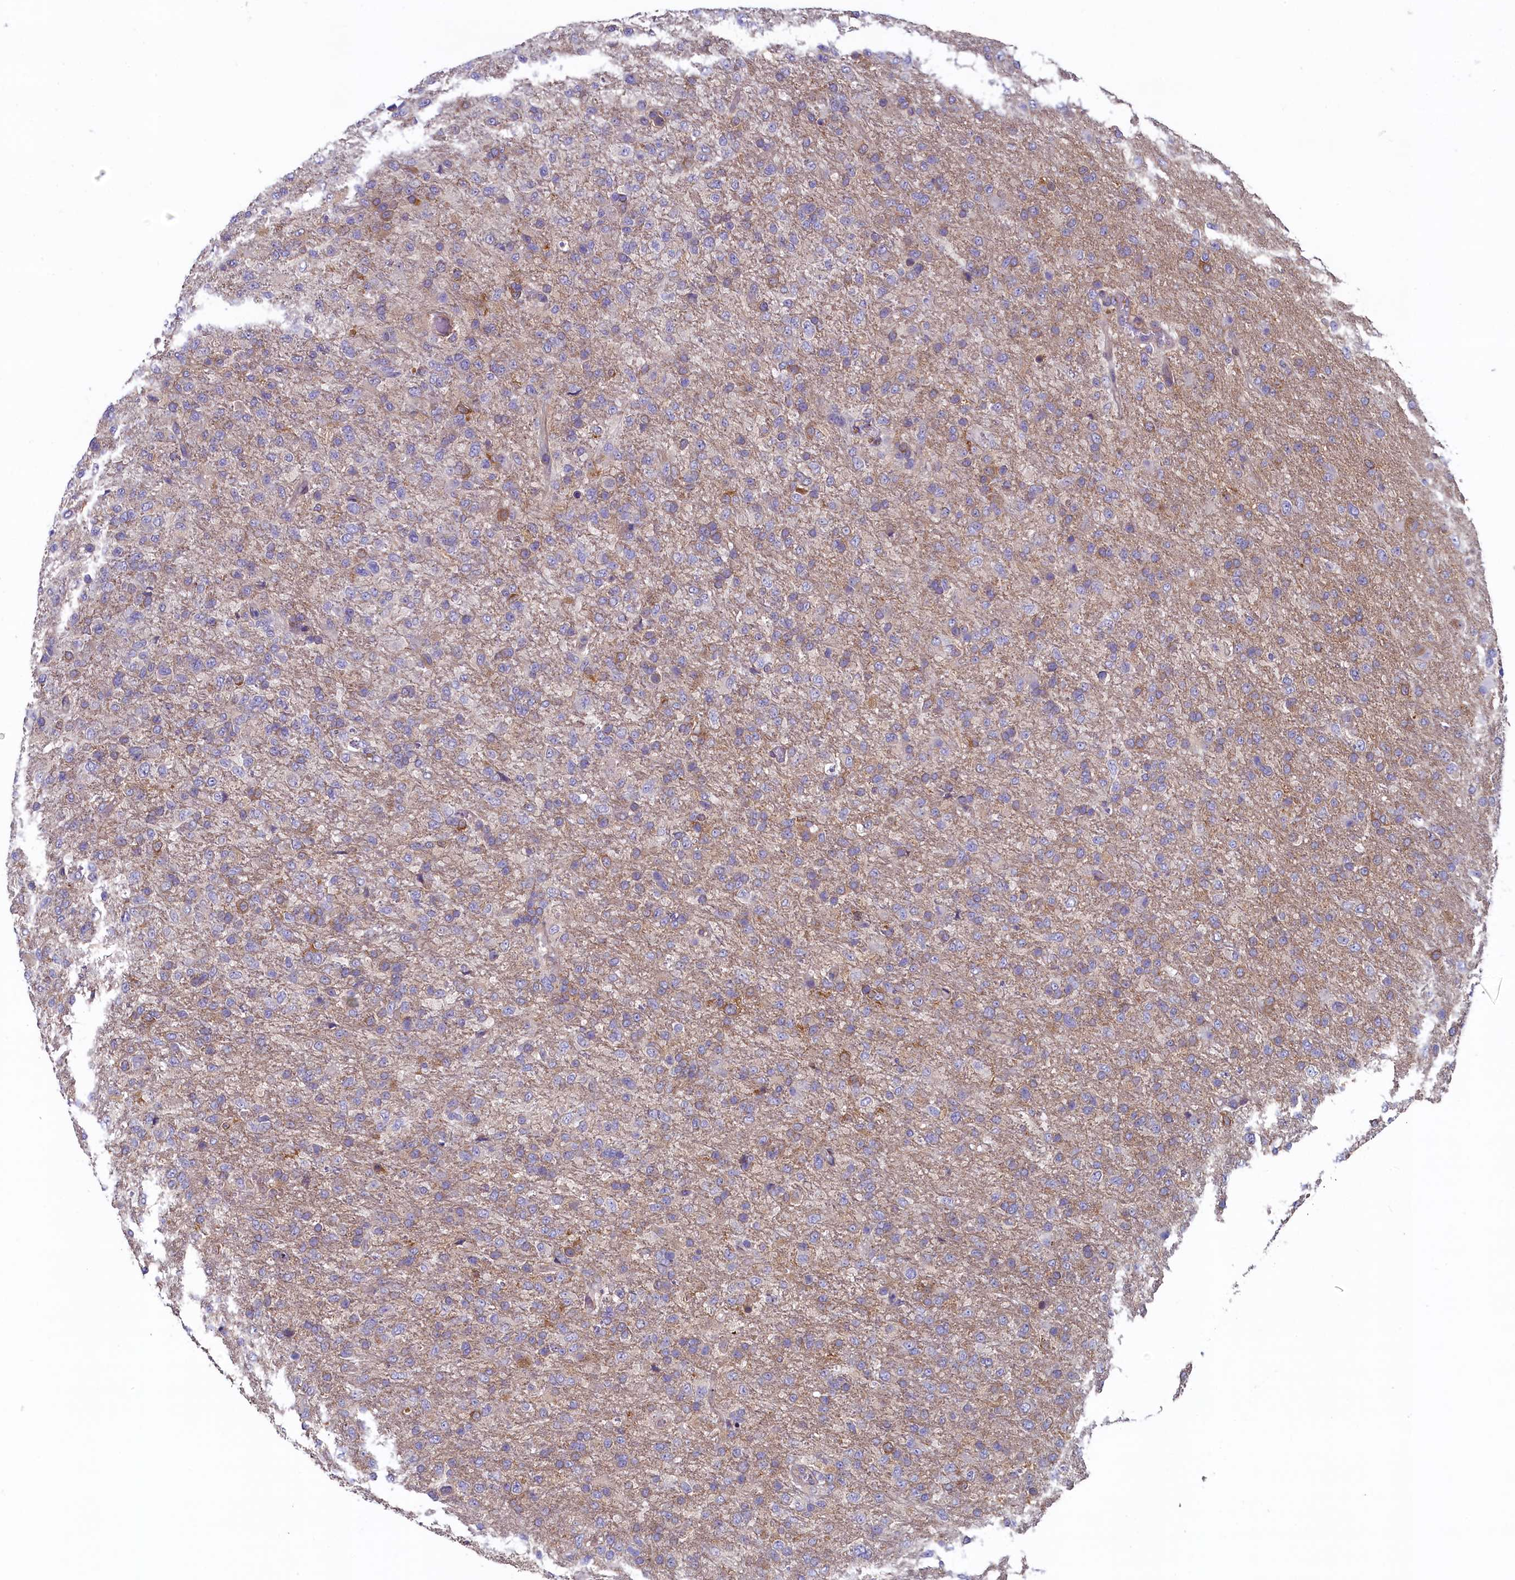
{"staining": {"intensity": "weak", "quantity": "25%-75%", "location": "cytoplasmic/membranous"}, "tissue": "glioma", "cell_type": "Tumor cells", "image_type": "cancer", "snomed": [{"axis": "morphology", "description": "Glioma, malignant, High grade"}, {"axis": "topography", "description": "Brain"}], "caption": "Protein expression analysis of human glioma reveals weak cytoplasmic/membranous expression in approximately 25%-75% of tumor cells.", "gene": "SPATA2L", "patient": {"sex": "female", "age": 74}}